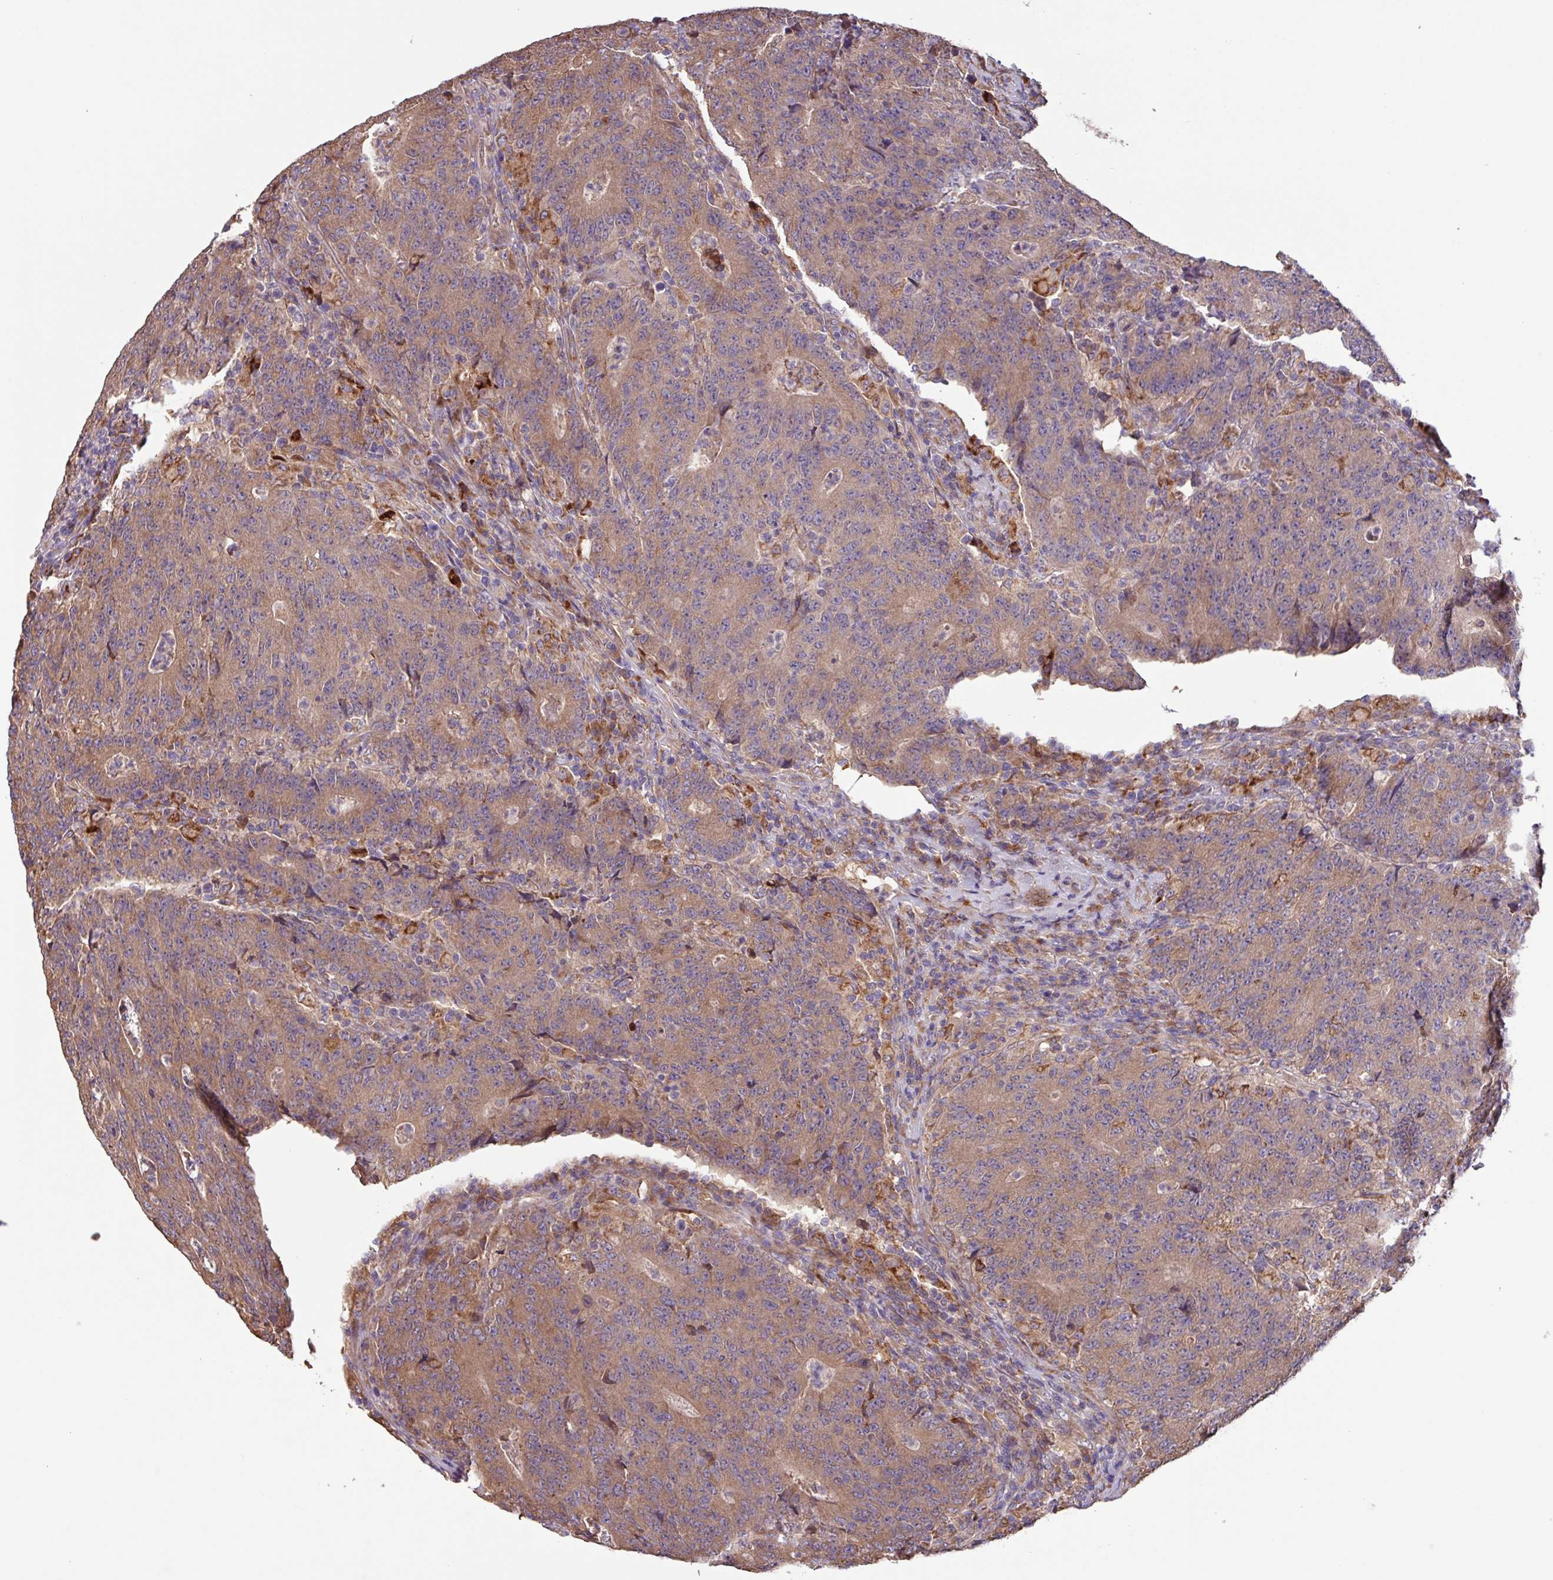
{"staining": {"intensity": "moderate", "quantity": ">75%", "location": "cytoplasmic/membranous"}, "tissue": "colorectal cancer", "cell_type": "Tumor cells", "image_type": "cancer", "snomed": [{"axis": "morphology", "description": "Adenocarcinoma, NOS"}, {"axis": "topography", "description": "Colon"}], "caption": "Moderate cytoplasmic/membranous protein expression is seen in approximately >75% of tumor cells in colorectal cancer (adenocarcinoma).", "gene": "PTPRQ", "patient": {"sex": "female", "age": 75}}